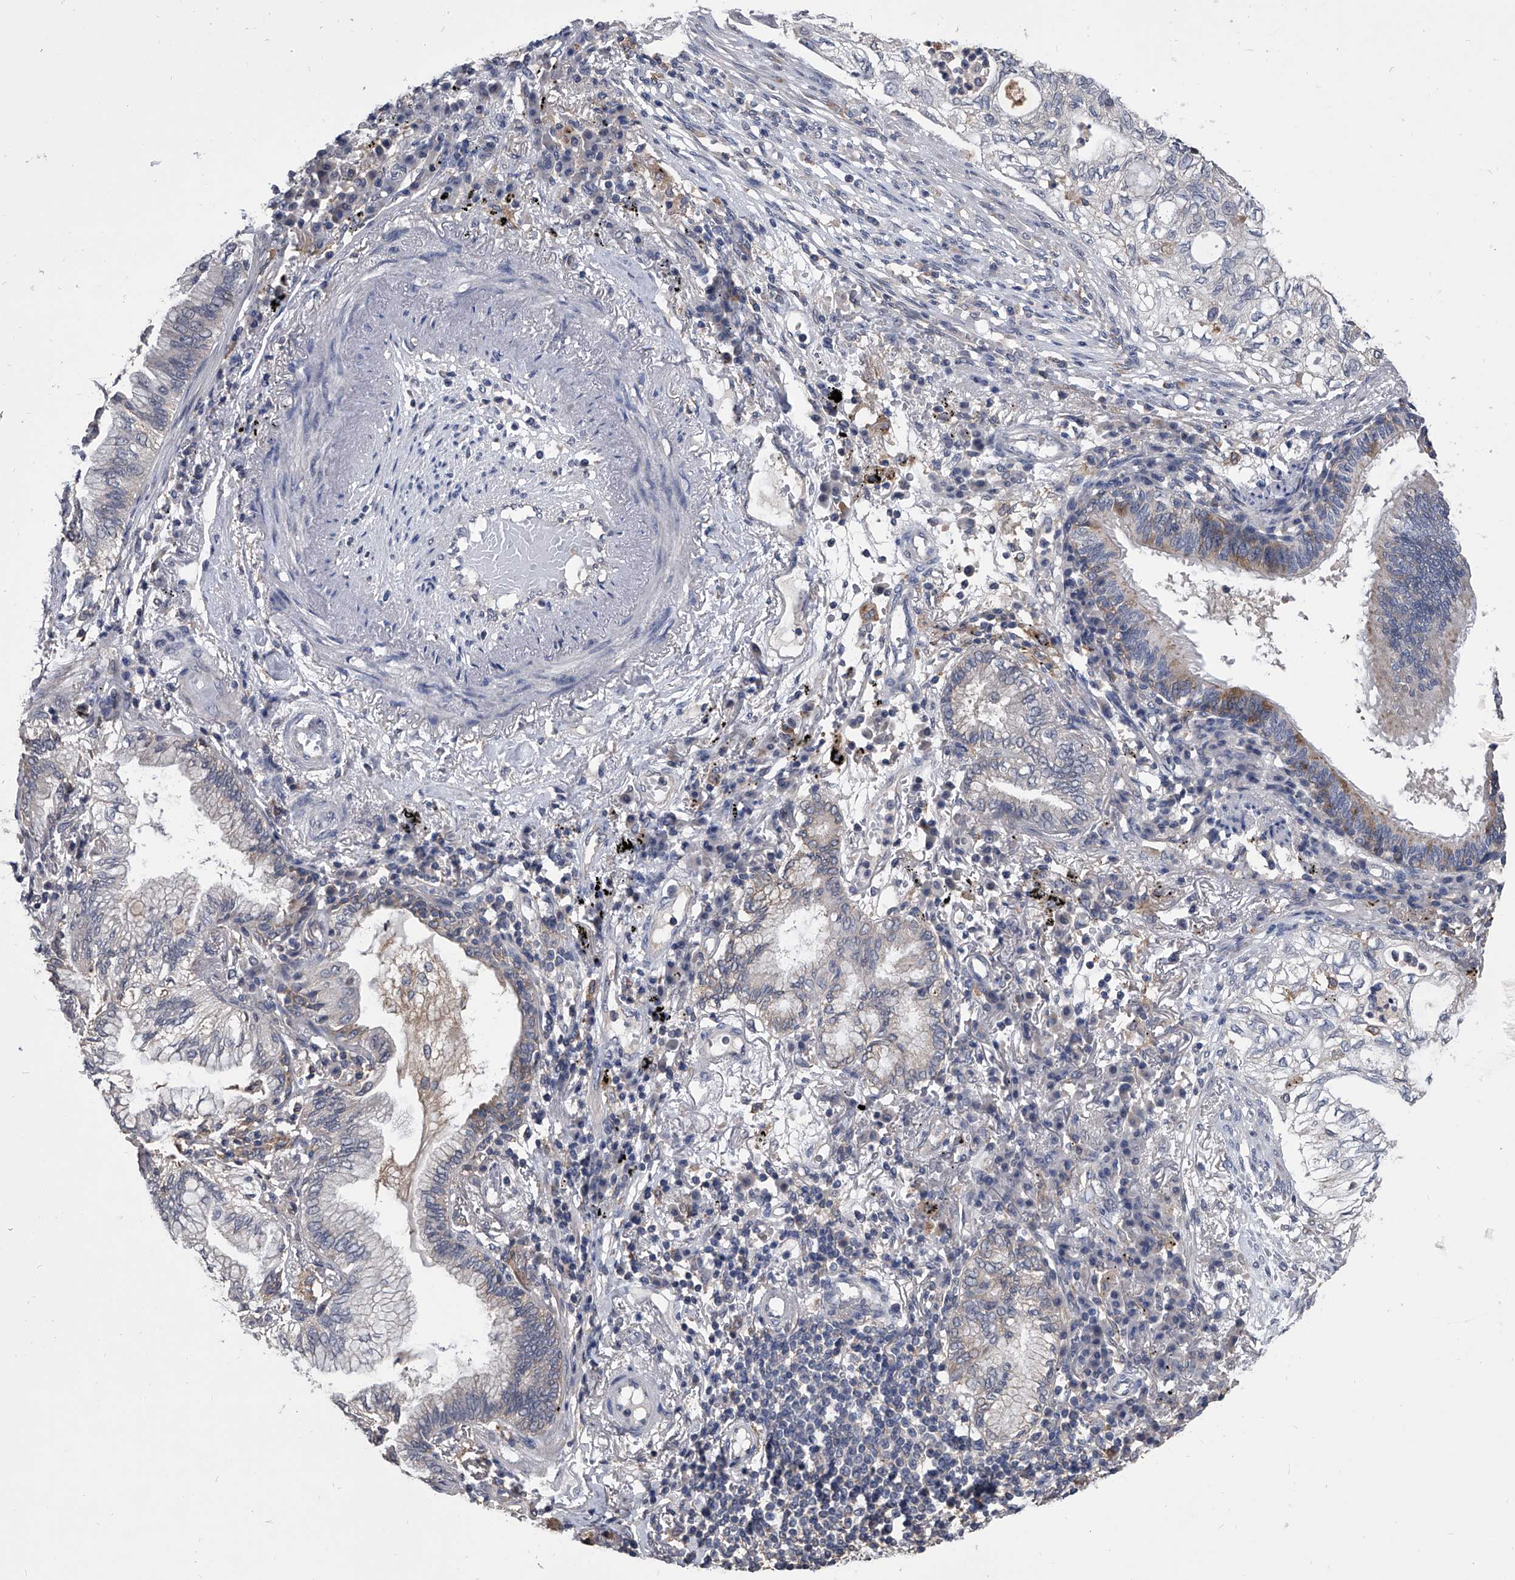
{"staining": {"intensity": "negative", "quantity": "none", "location": "none"}, "tissue": "lung cancer", "cell_type": "Tumor cells", "image_type": "cancer", "snomed": [{"axis": "morphology", "description": "Adenocarcinoma, NOS"}, {"axis": "topography", "description": "Lung"}], "caption": "Protein analysis of lung adenocarcinoma reveals no significant expression in tumor cells.", "gene": "MAP4K3", "patient": {"sex": "female", "age": 70}}